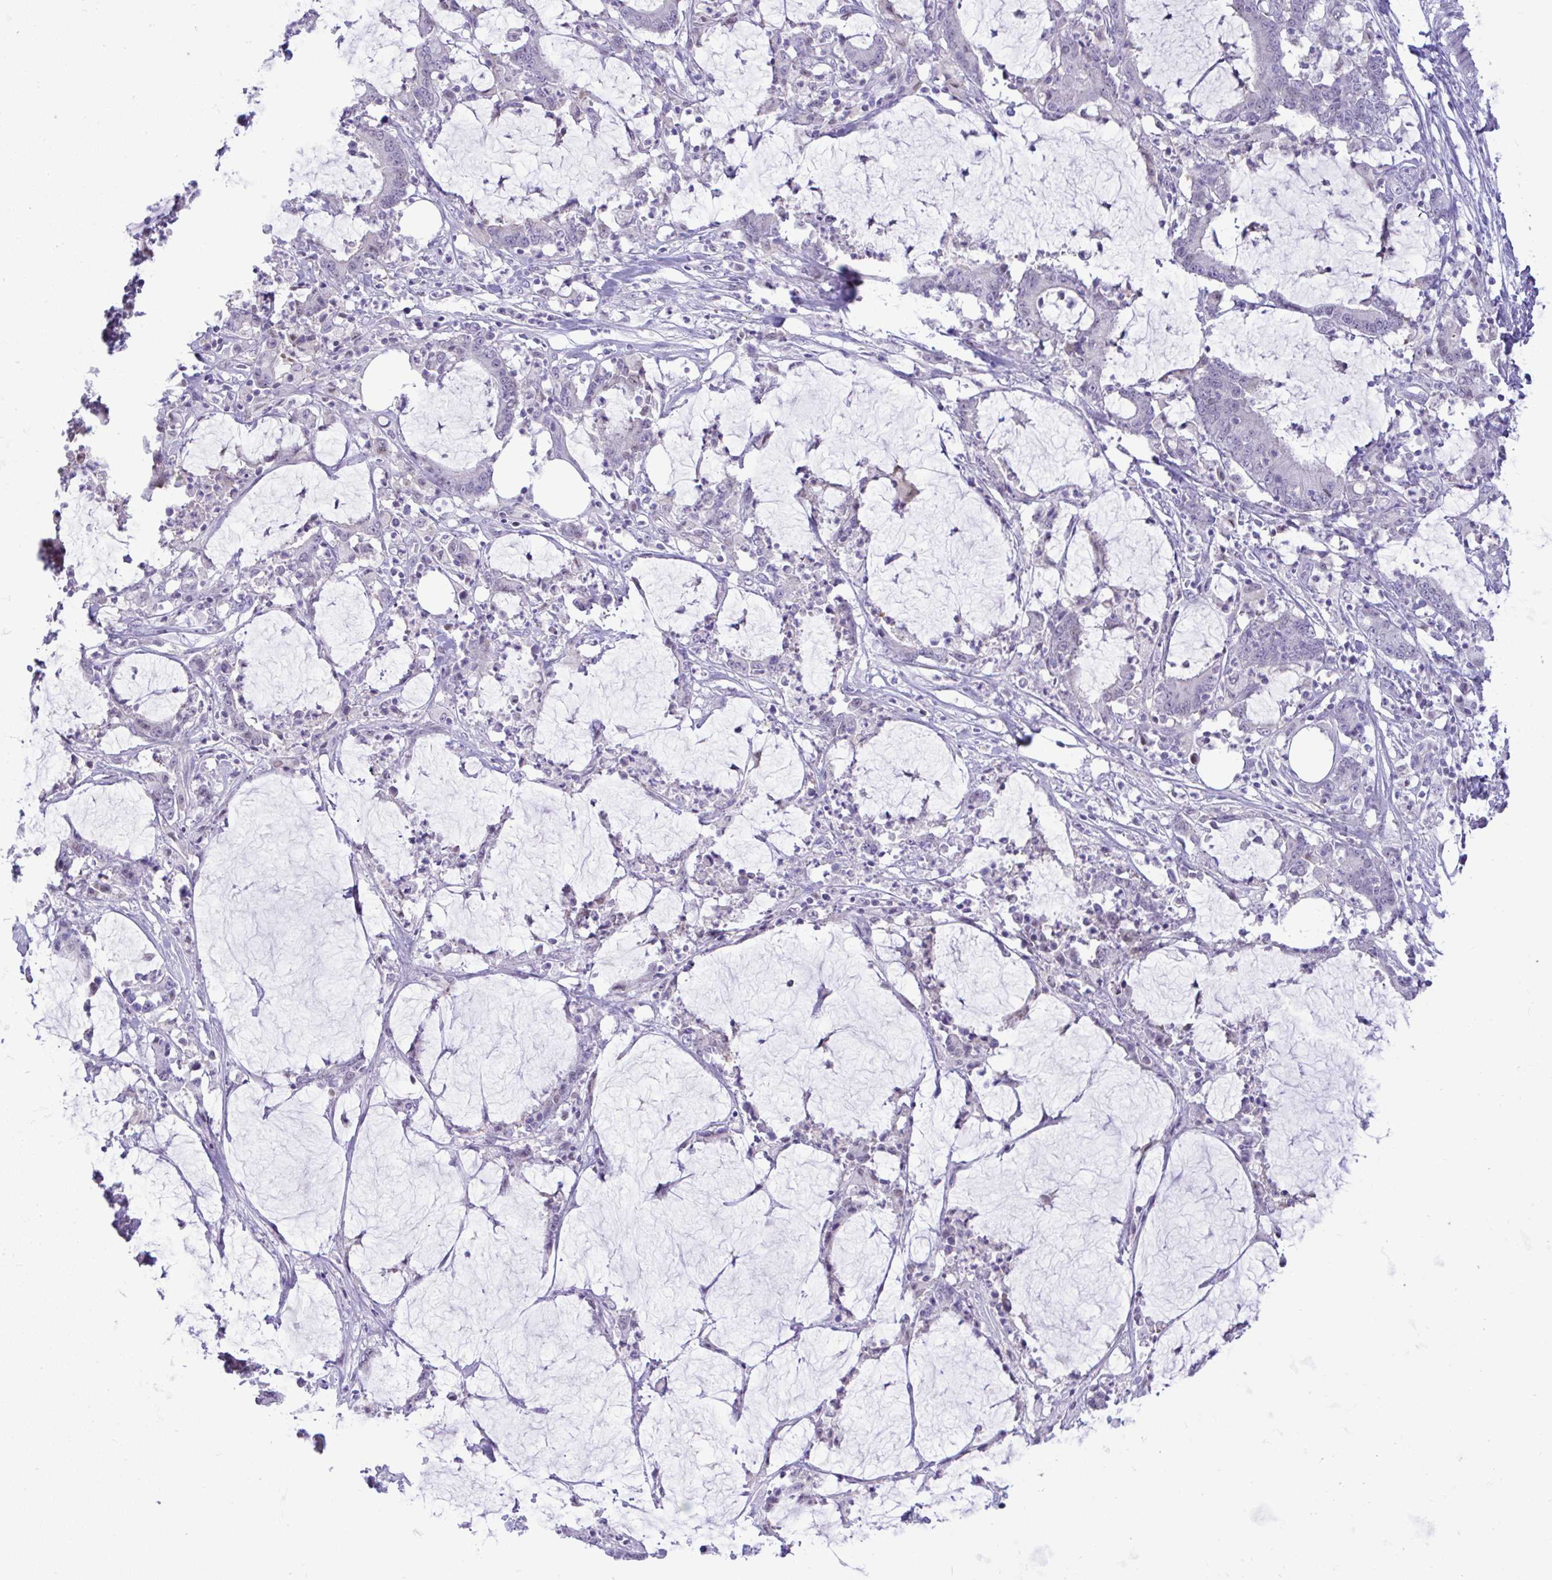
{"staining": {"intensity": "negative", "quantity": "none", "location": "none"}, "tissue": "stomach cancer", "cell_type": "Tumor cells", "image_type": "cancer", "snomed": [{"axis": "morphology", "description": "Adenocarcinoma, NOS"}, {"axis": "topography", "description": "Stomach, upper"}], "caption": "DAB (3,3'-diaminobenzidine) immunohistochemical staining of stomach cancer (adenocarcinoma) demonstrates no significant expression in tumor cells. (DAB IHC visualized using brightfield microscopy, high magnification).", "gene": "ZNF485", "patient": {"sex": "male", "age": 68}}